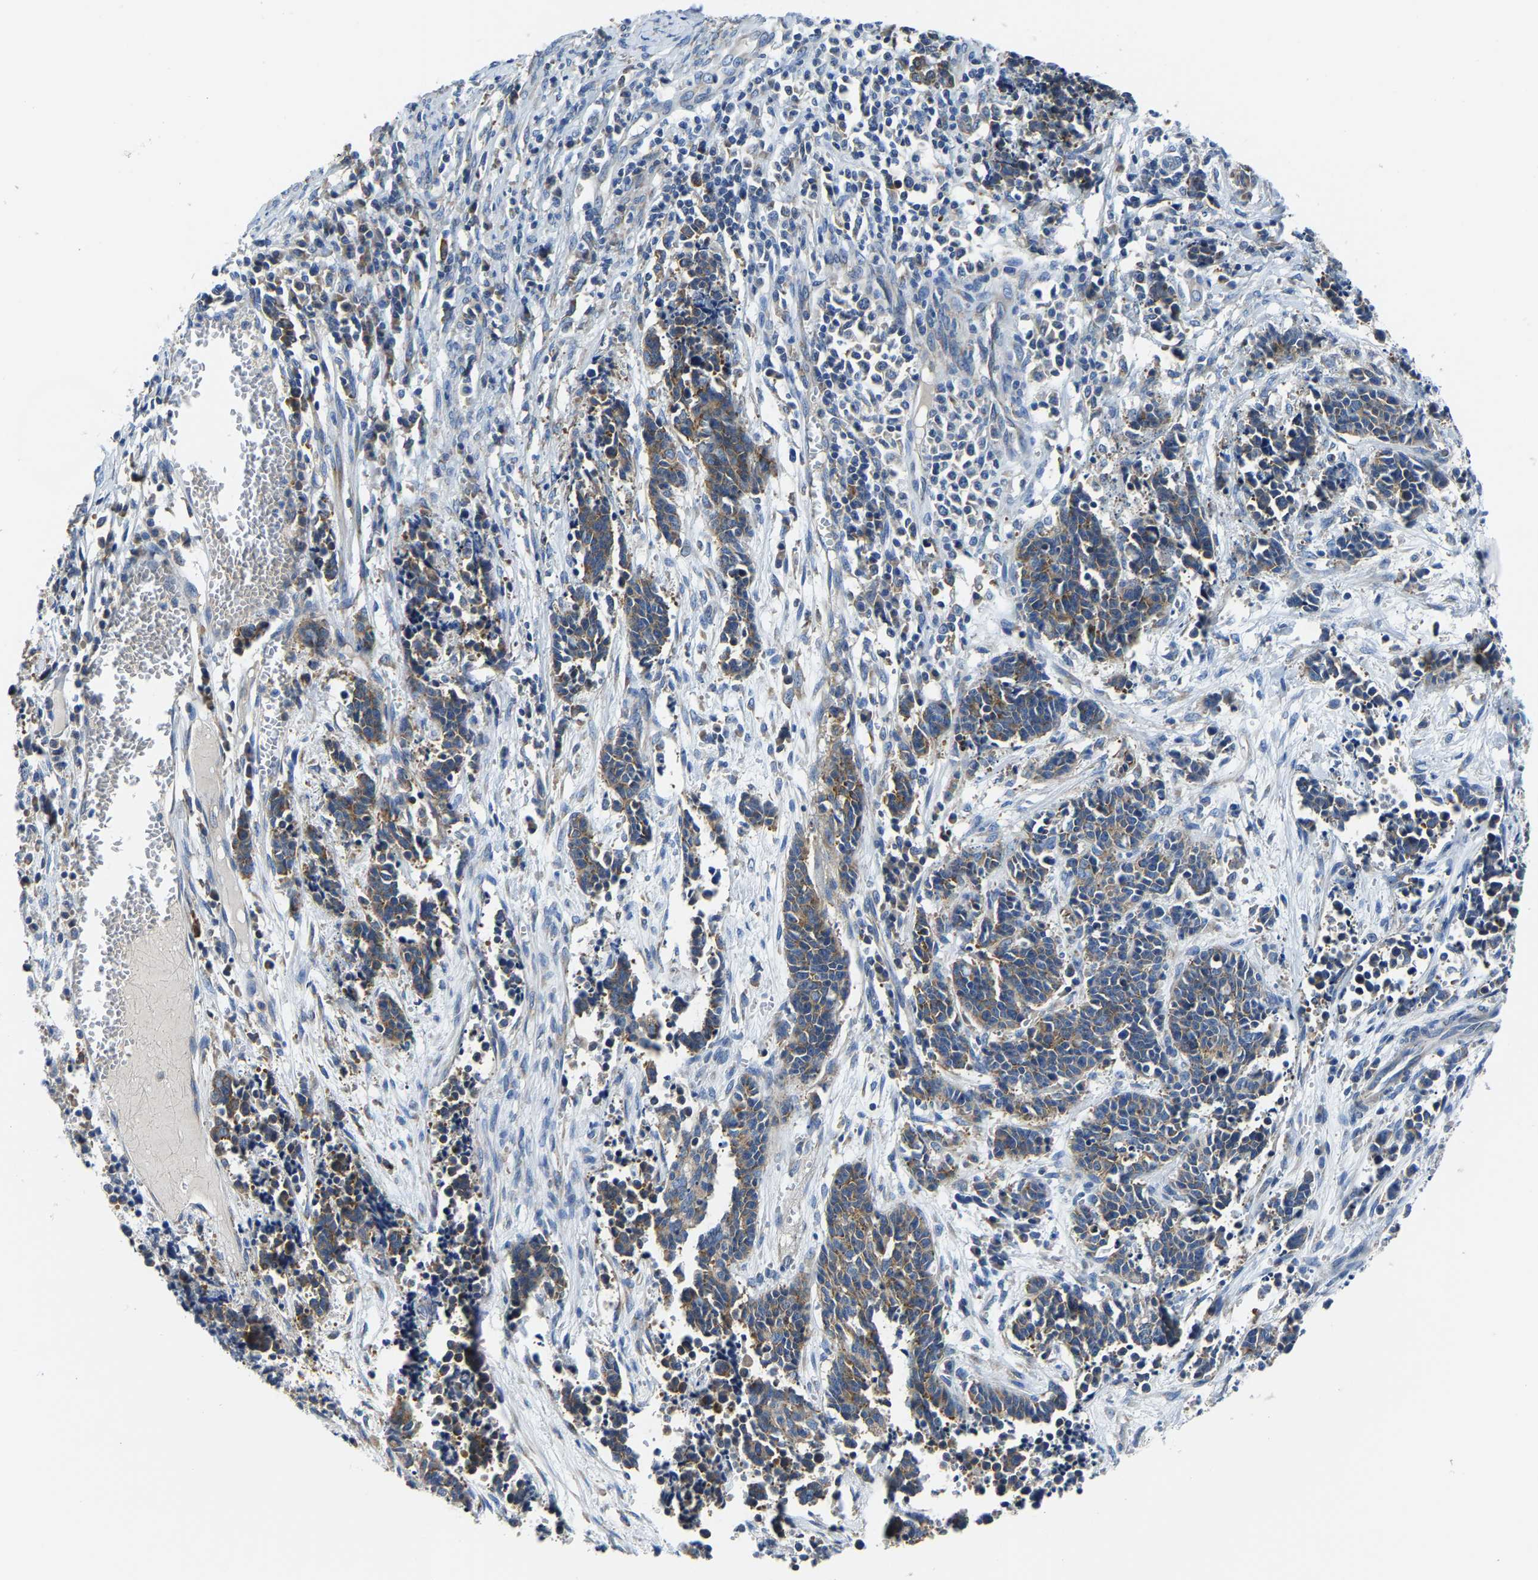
{"staining": {"intensity": "moderate", "quantity": ">75%", "location": "cytoplasmic/membranous"}, "tissue": "cervical cancer", "cell_type": "Tumor cells", "image_type": "cancer", "snomed": [{"axis": "morphology", "description": "Squamous cell carcinoma, NOS"}, {"axis": "topography", "description": "Cervix"}], "caption": "This is a histology image of immunohistochemistry staining of cervical squamous cell carcinoma, which shows moderate expression in the cytoplasmic/membranous of tumor cells.", "gene": "G3BP2", "patient": {"sex": "female", "age": 35}}